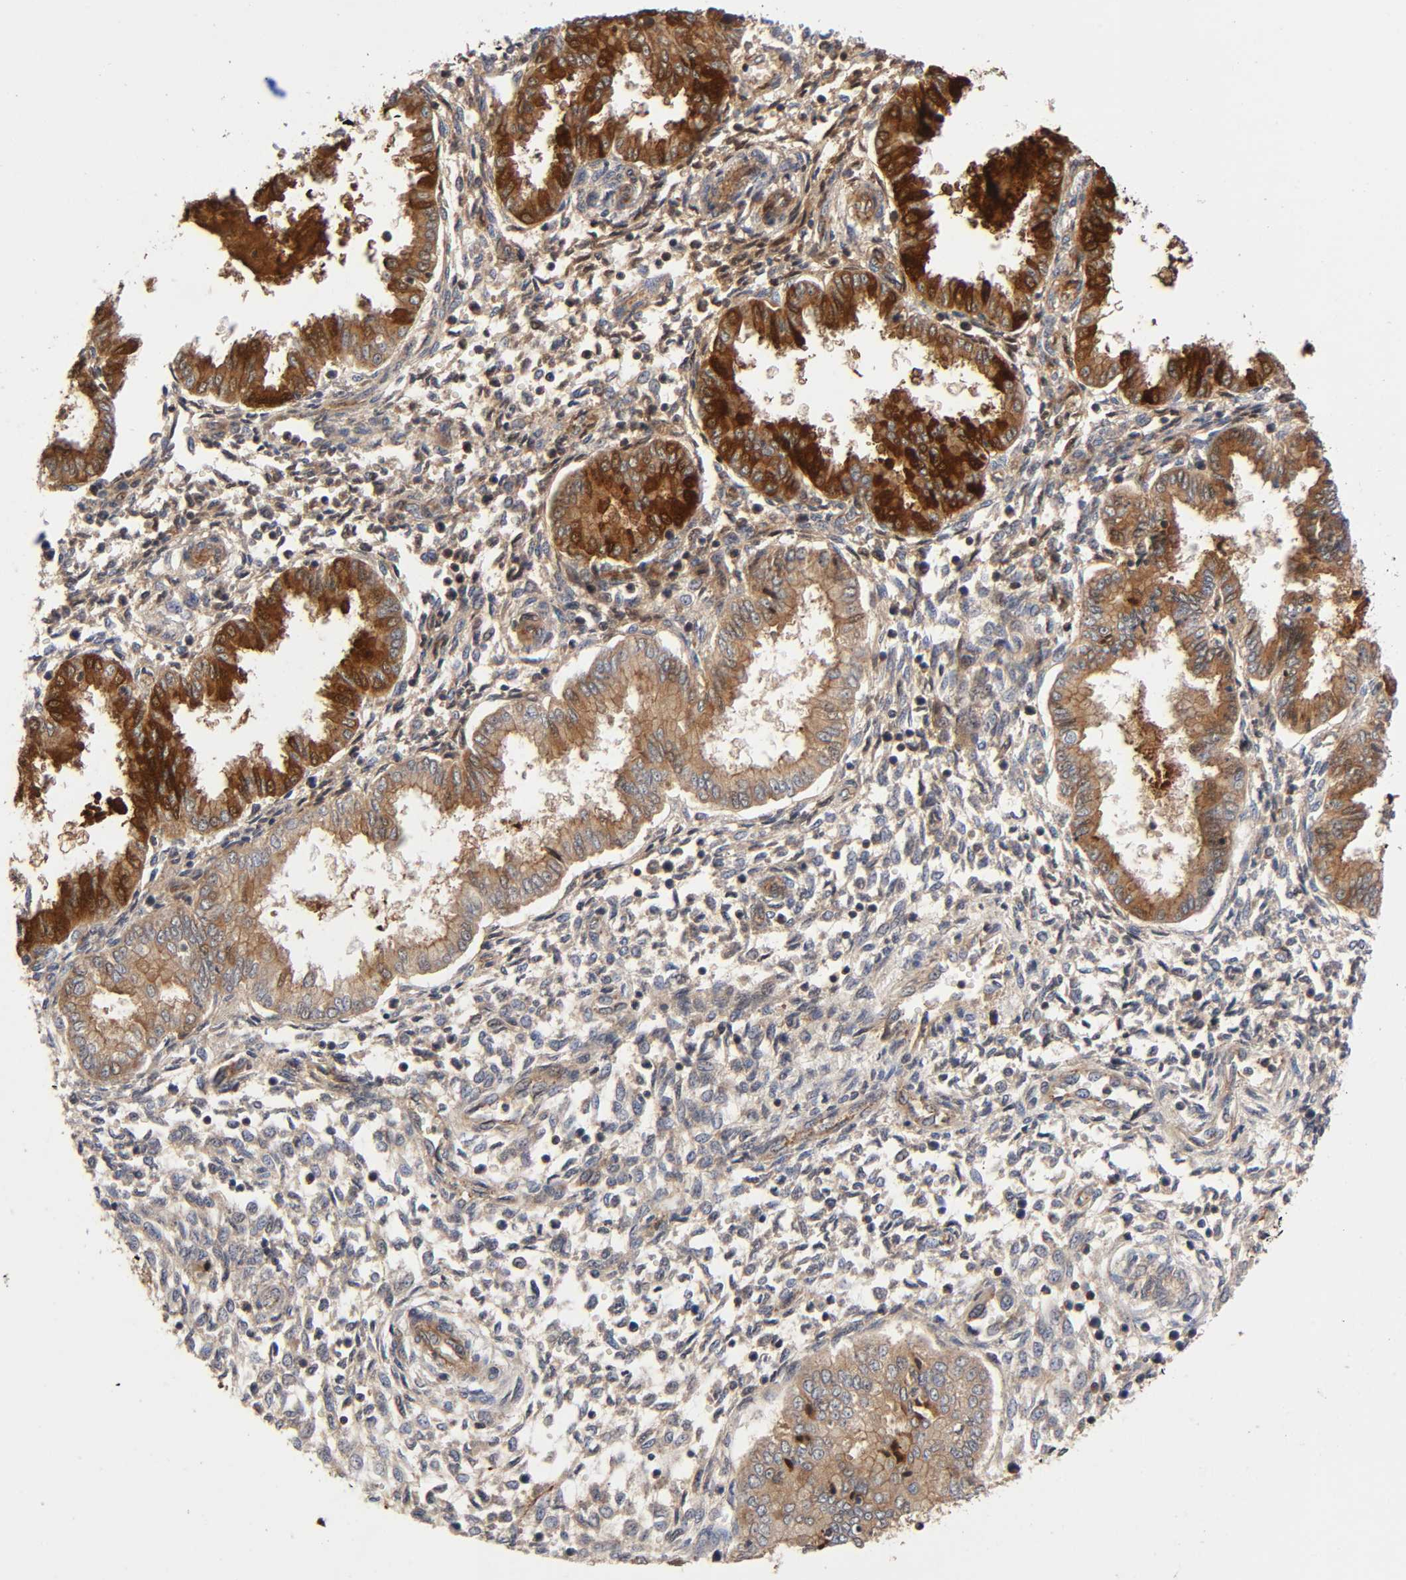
{"staining": {"intensity": "moderate", "quantity": "25%-75%", "location": "cytoplasmic/membranous"}, "tissue": "endometrium", "cell_type": "Cells in endometrial stroma", "image_type": "normal", "snomed": [{"axis": "morphology", "description": "Normal tissue, NOS"}, {"axis": "topography", "description": "Endometrium"}], "caption": "Immunohistochemistry (IHC) staining of unremarkable endometrium, which demonstrates medium levels of moderate cytoplasmic/membranous expression in approximately 25%-75% of cells in endometrial stroma indicating moderate cytoplasmic/membranous protein expression. The staining was performed using DAB (brown) for protein detection and nuclei were counterstained in hematoxylin (blue).", "gene": "LAMTOR2", "patient": {"sex": "female", "age": 33}}